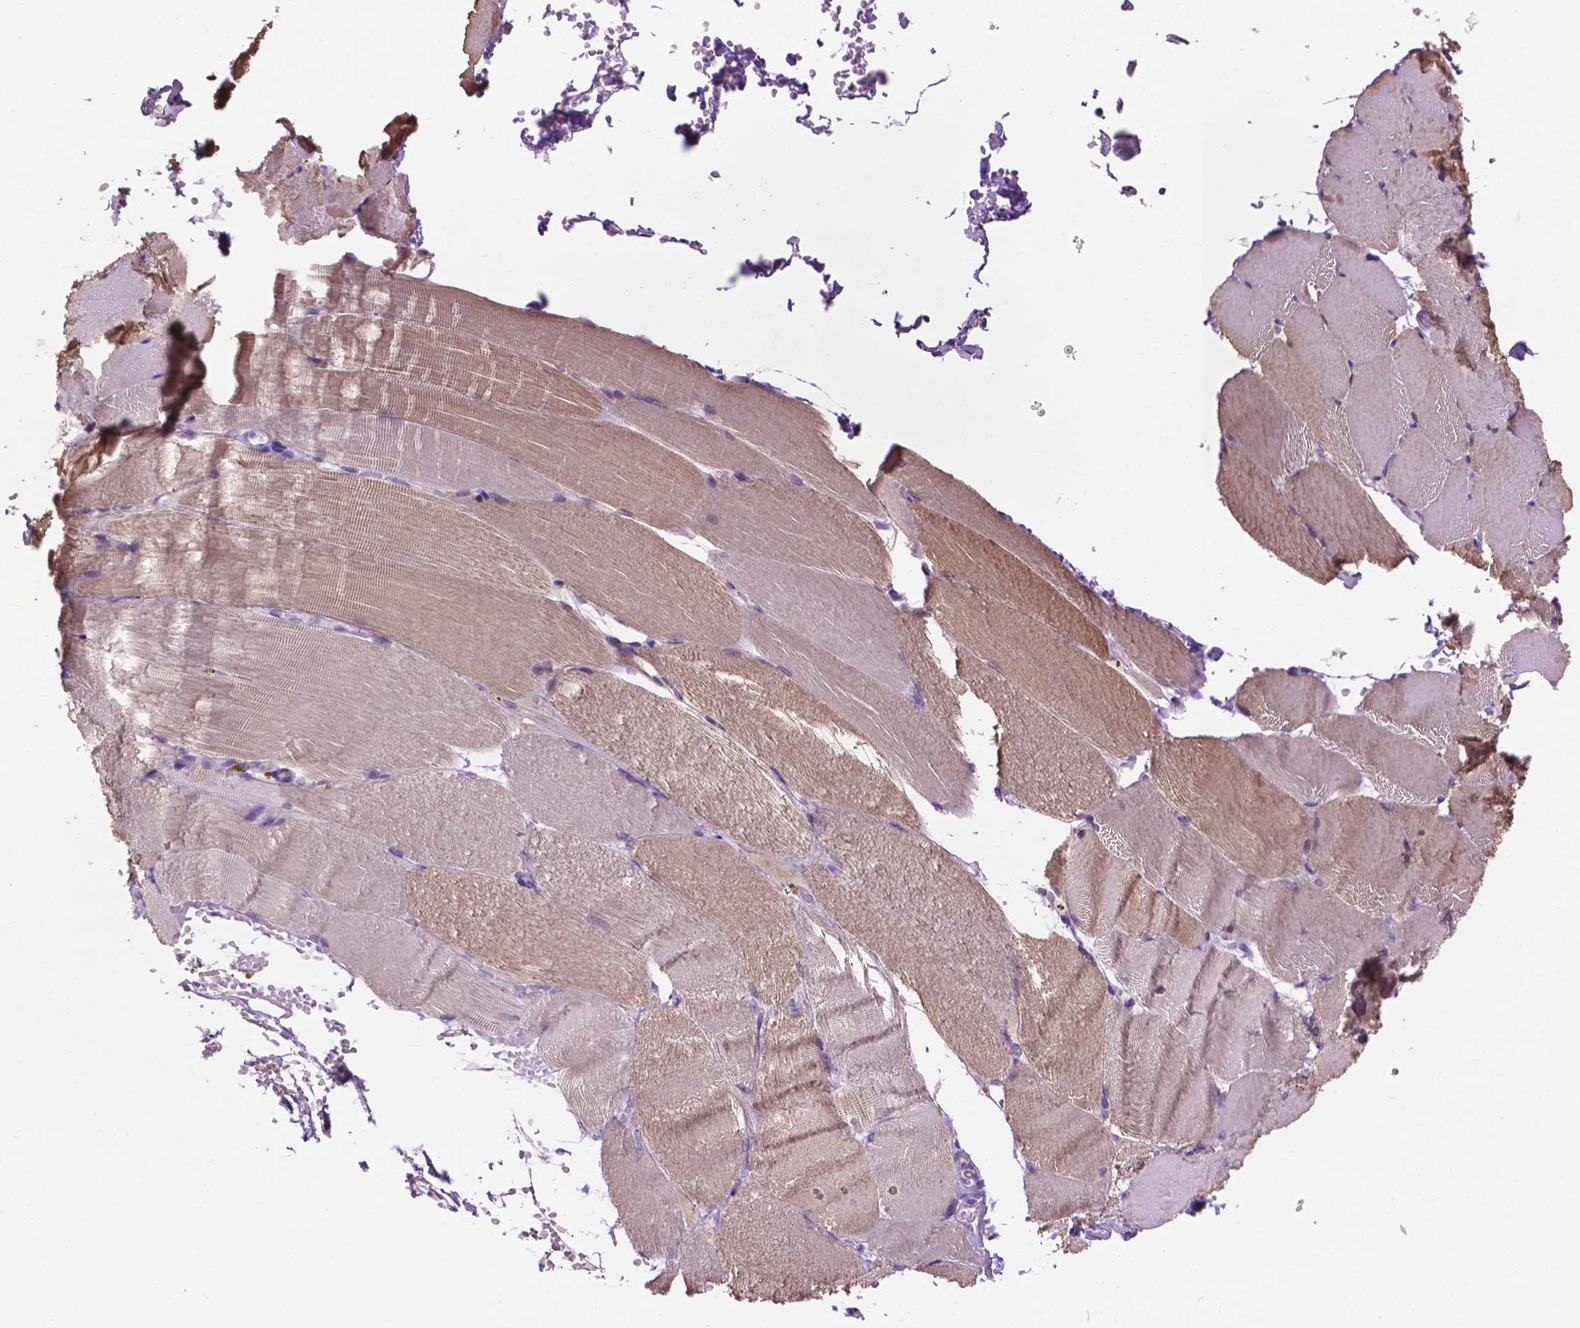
{"staining": {"intensity": "moderate", "quantity": "<25%", "location": "cytoplasmic/membranous"}, "tissue": "skeletal muscle", "cell_type": "Myocytes", "image_type": "normal", "snomed": [{"axis": "morphology", "description": "Normal tissue, NOS"}, {"axis": "topography", "description": "Skeletal muscle"}], "caption": "Skeletal muscle stained with DAB immunohistochemistry (IHC) shows low levels of moderate cytoplasmic/membranous positivity in approximately <25% of myocytes.", "gene": "CRYBA4", "patient": {"sex": "female", "age": 37}}